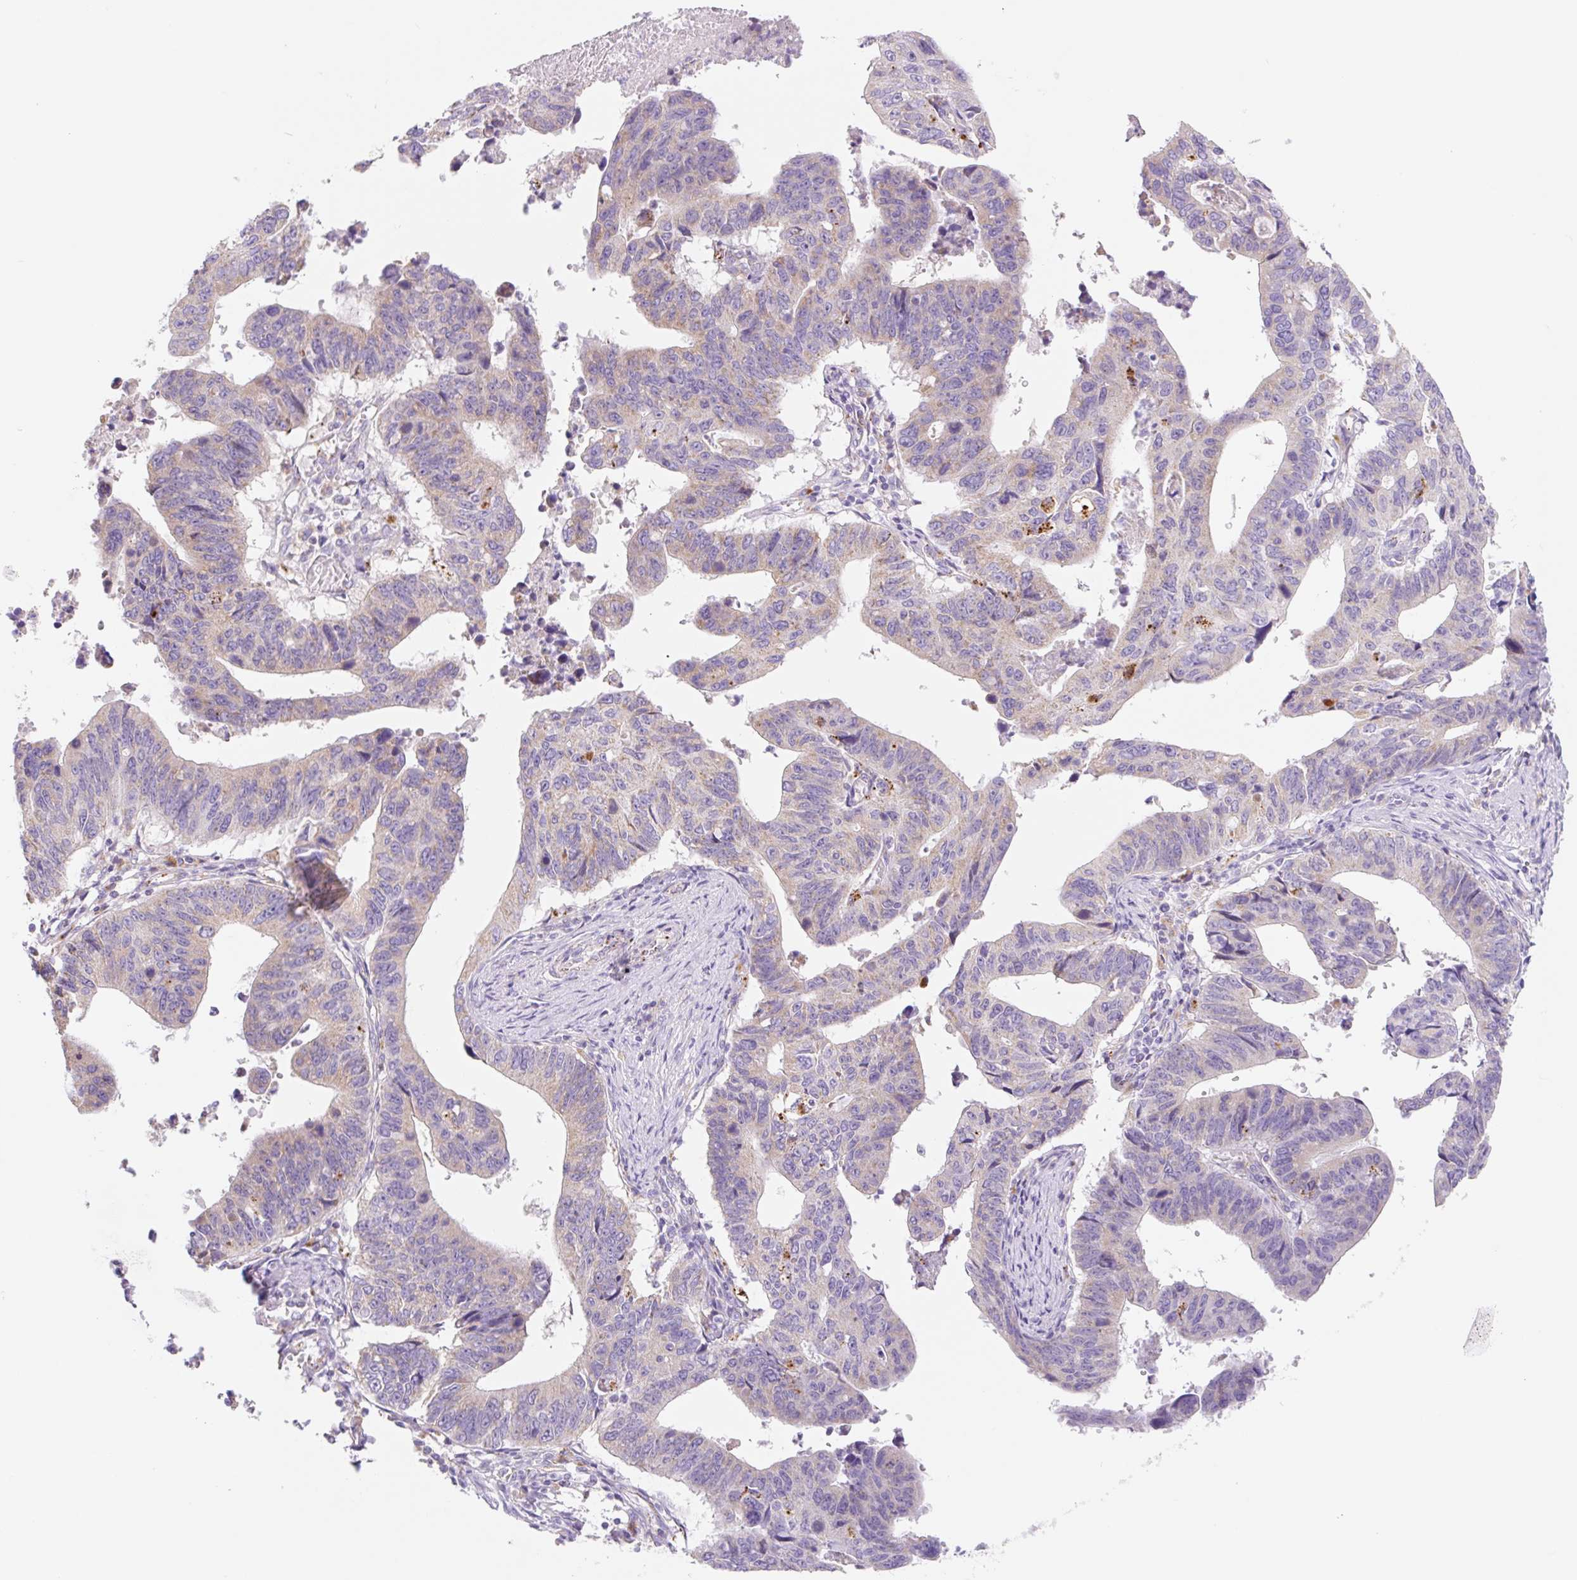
{"staining": {"intensity": "weak", "quantity": "<25%", "location": "cytoplasmic/membranous"}, "tissue": "stomach cancer", "cell_type": "Tumor cells", "image_type": "cancer", "snomed": [{"axis": "morphology", "description": "Adenocarcinoma, NOS"}, {"axis": "topography", "description": "Stomach"}], "caption": "IHC image of stomach adenocarcinoma stained for a protein (brown), which shows no staining in tumor cells.", "gene": "CLEC3A", "patient": {"sex": "male", "age": 59}}